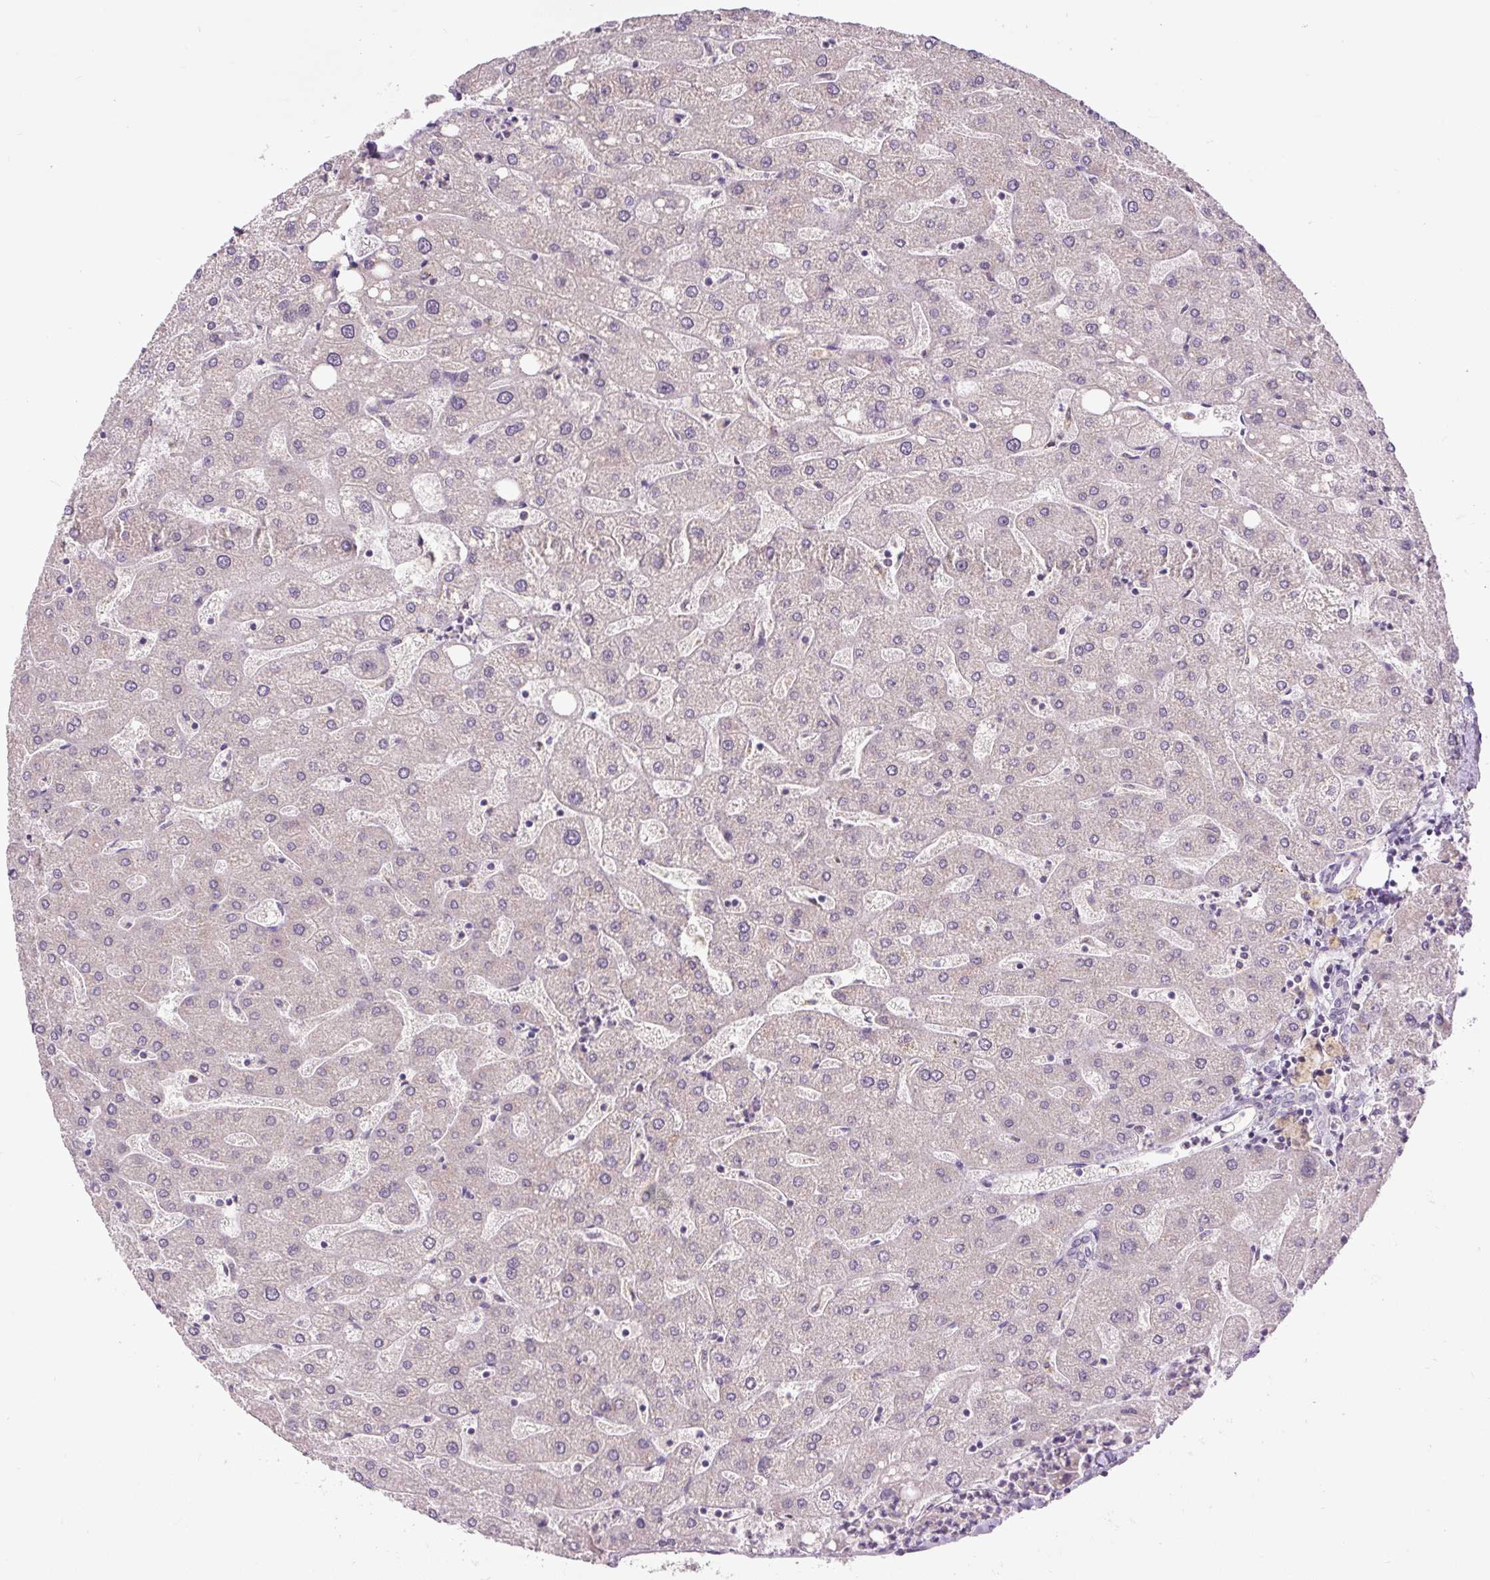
{"staining": {"intensity": "negative", "quantity": "none", "location": "none"}, "tissue": "liver", "cell_type": "Cholangiocytes", "image_type": "normal", "snomed": [{"axis": "morphology", "description": "Normal tissue, NOS"}, {"axis": "topography", "description": "Liver"}], "caption": "DAB immunohistochemical staining of normal human liver displays no significant positivity in cholangiocytes. (DAB IHC, high magnification).", "gene": "FABP7", "patient": {"sex": "male", "age": 67}}